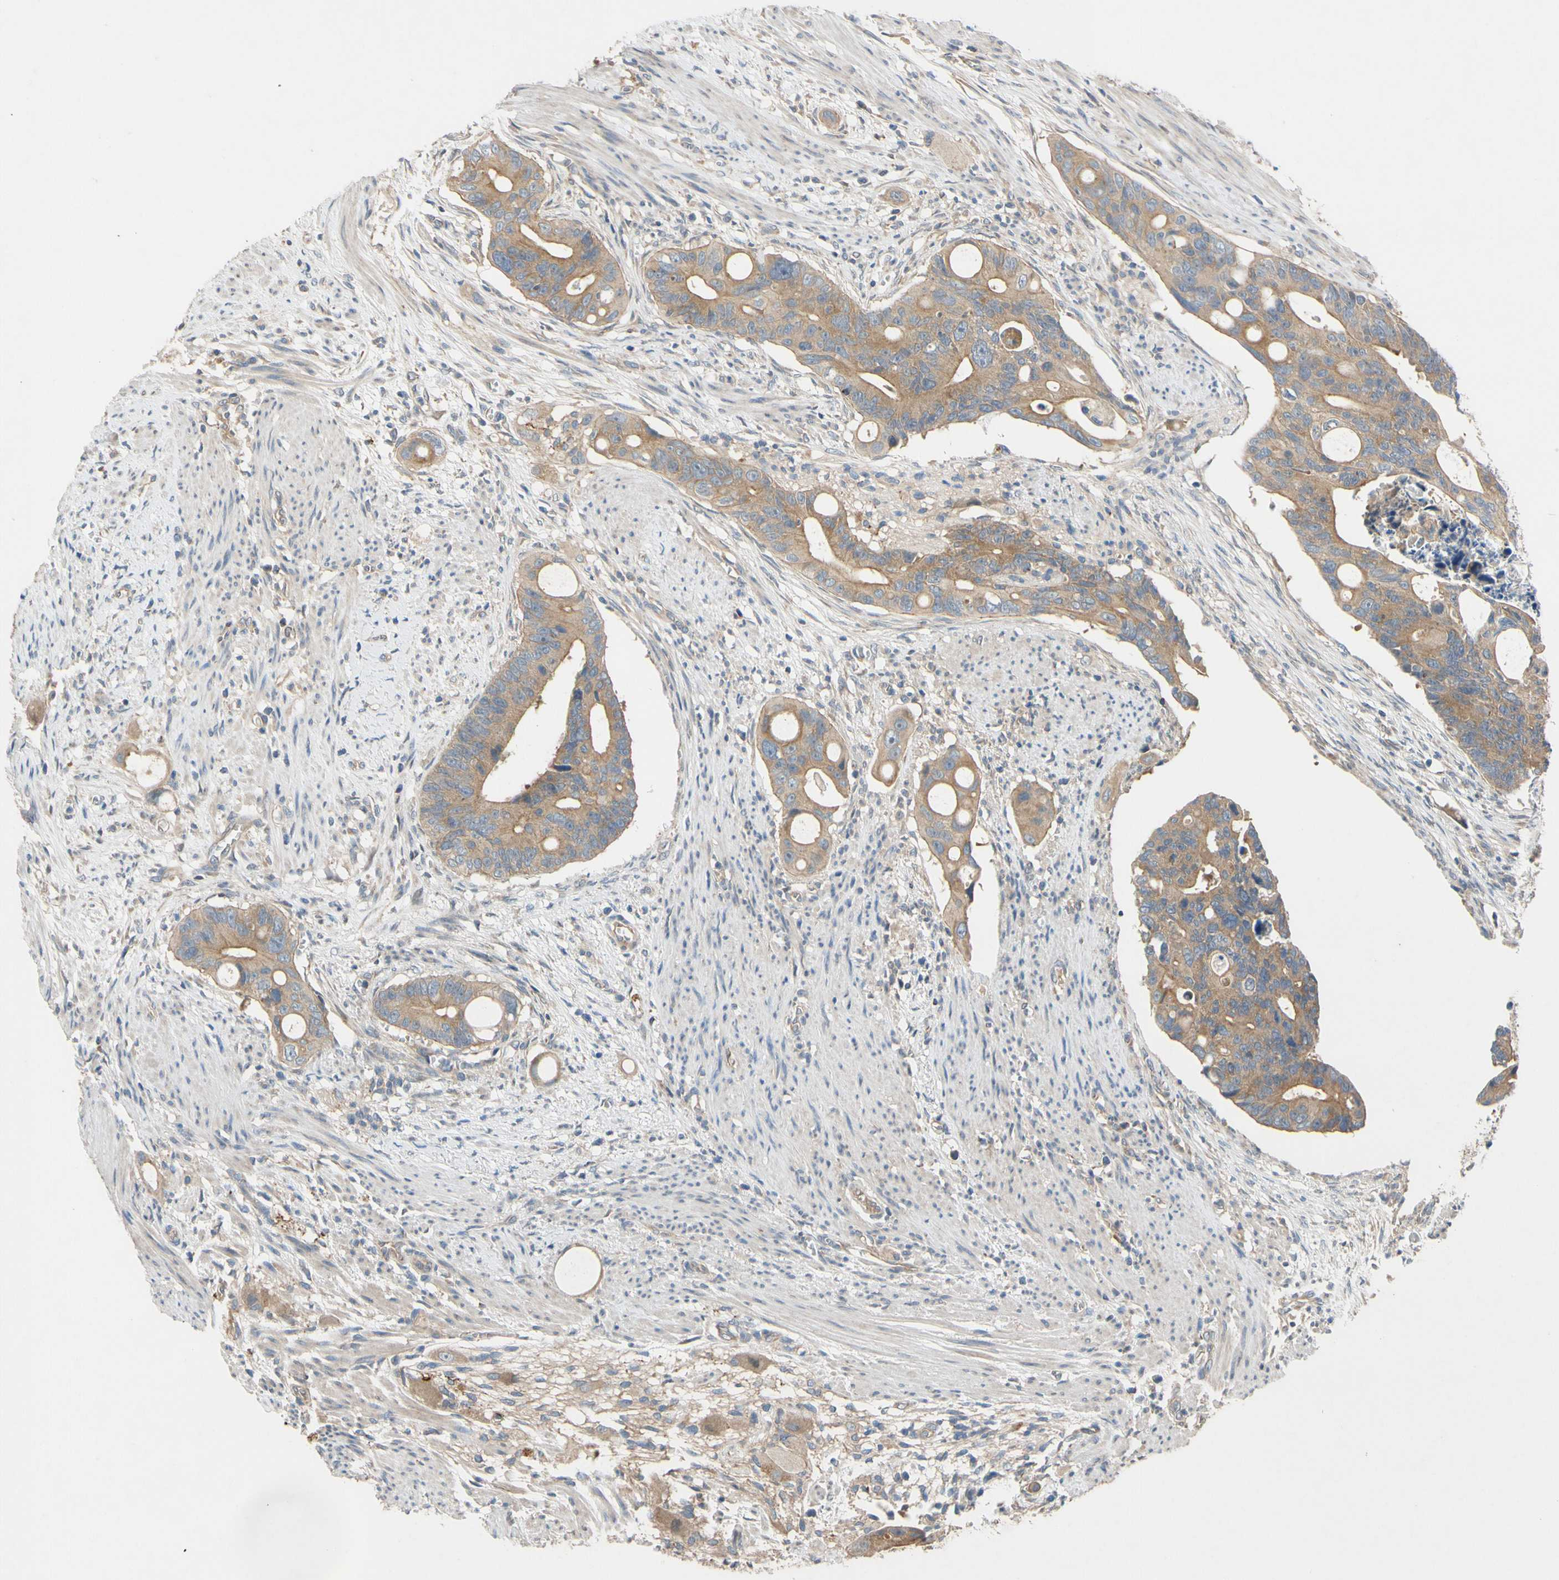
{"staining": {"intensity": "moderate", "quantity": ">75%", "location": "cytoplasmic/membranous"}, "tissue": "colorectal cancer", "cell_type": "Tumor cells", "image_type": "cancer", "snomed": [{"axis": "morphology", "description": "Adenocarcinoma, NOS"}, {"axis": "topography", "description": "Colon"}], "caption": "Tumor cells exhibit medium levels of moderate cytoplasmic/membranous staining in approximately >75% of cells in human colorectal adenocarcinoma.", "gene": "MBTPS2", "patient": {"sex": "female", "age": 57}}